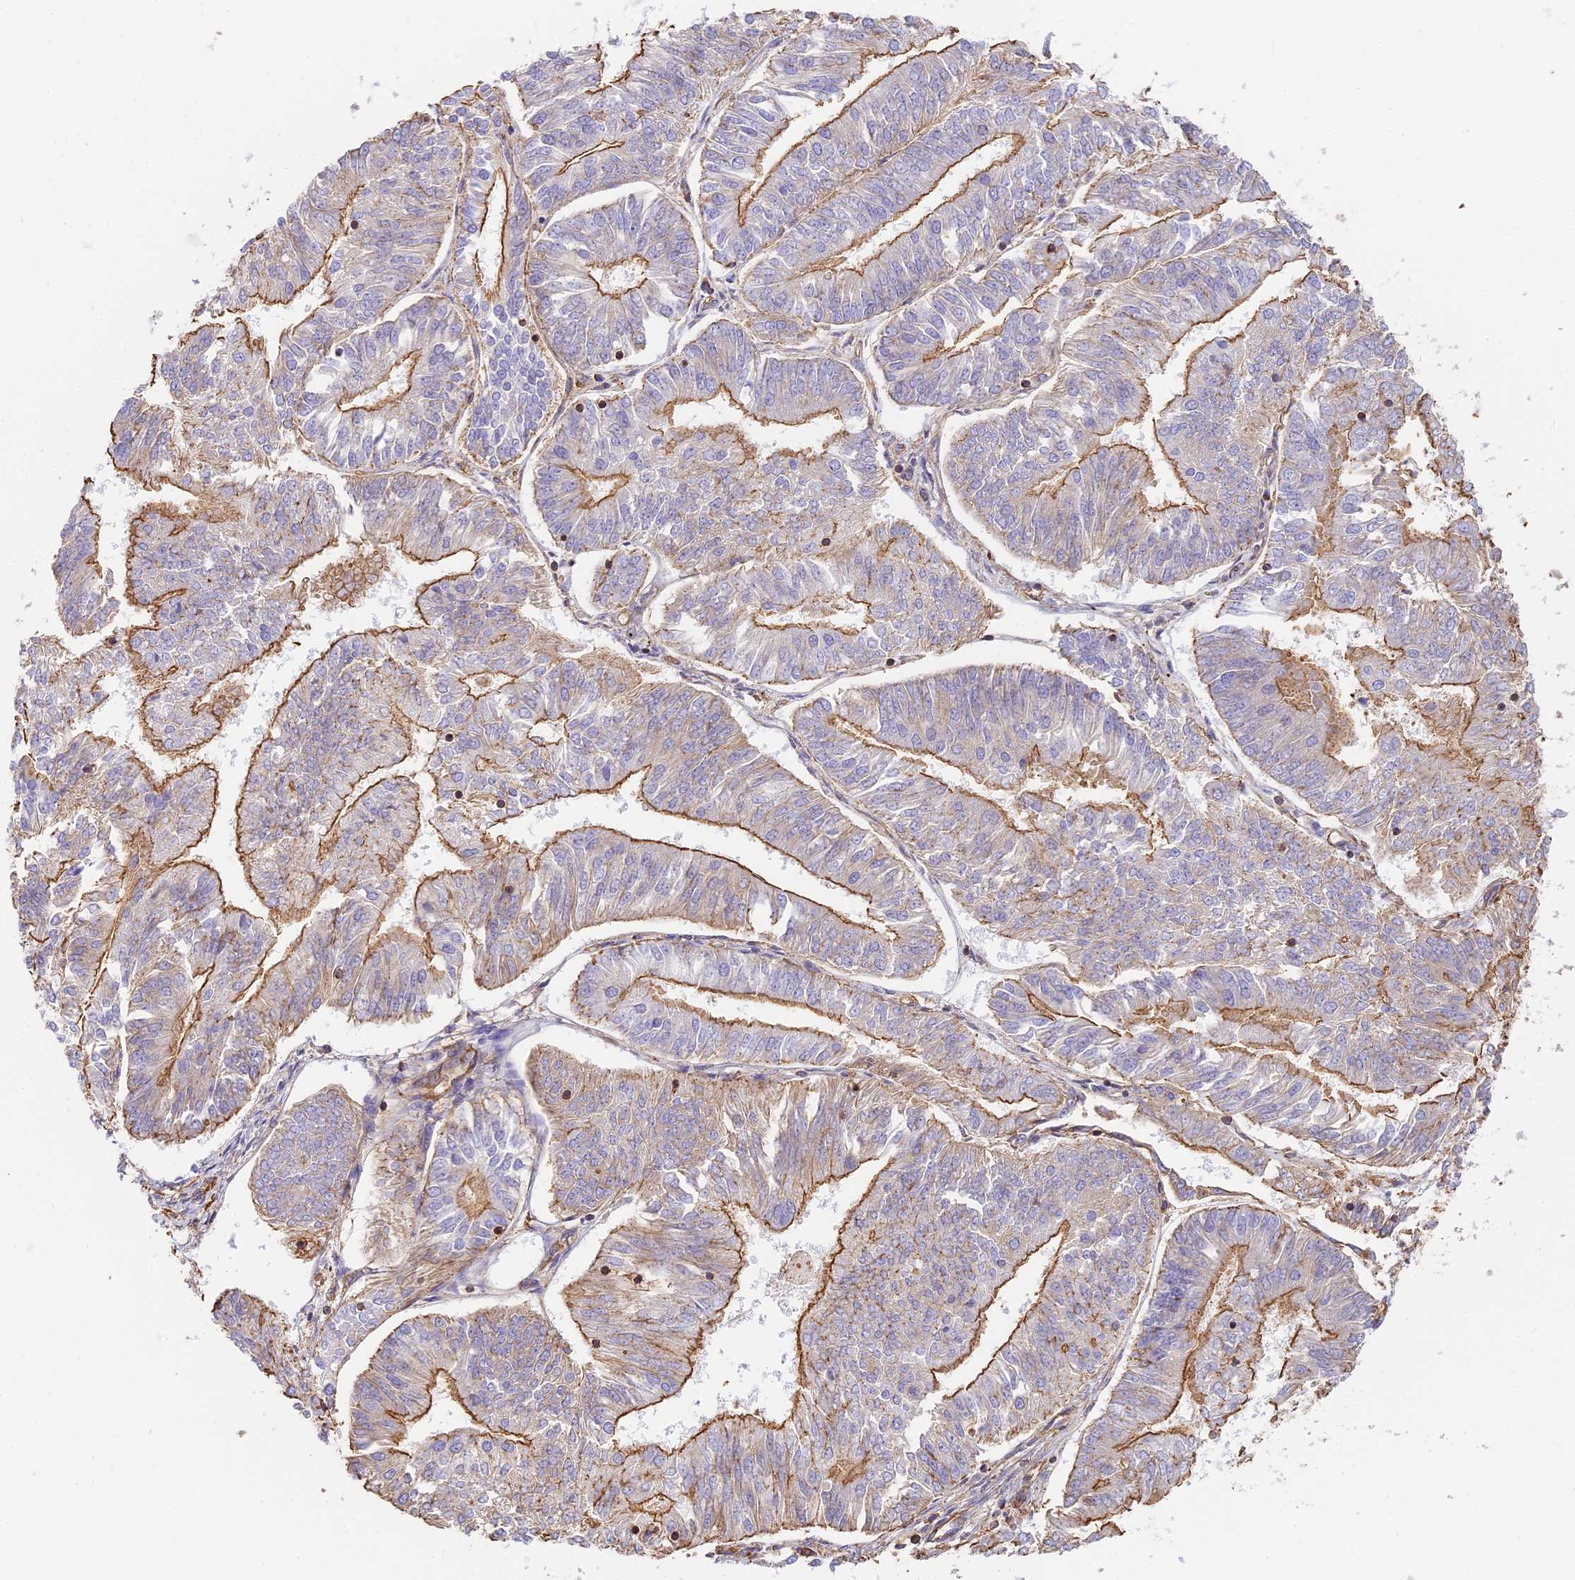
{"staining": {"intensity": "moderate", "quantity": "25%-75%", "location": "cytoplasmic/membranous"}, "tissue": "endometrial cancer", "cell_type": "Tumor cells", "image_type": "cancer", "snomed": [{"axis": "morphology", "description": "Adenocarcinoma, NOS"}, {"axis": "topography", "description": "Endometrium"}], "caption": "This photomicrograph displays adenocarcinoma (endometrial) stained with IHC to label a protein in brown. The cytoplasmic/membranous of tumor cells show moderate positivity for the protein. Nuclei are counter-stained blue.", "gene": "VPS18", "patient": {"sex": "female", "age": 58}}